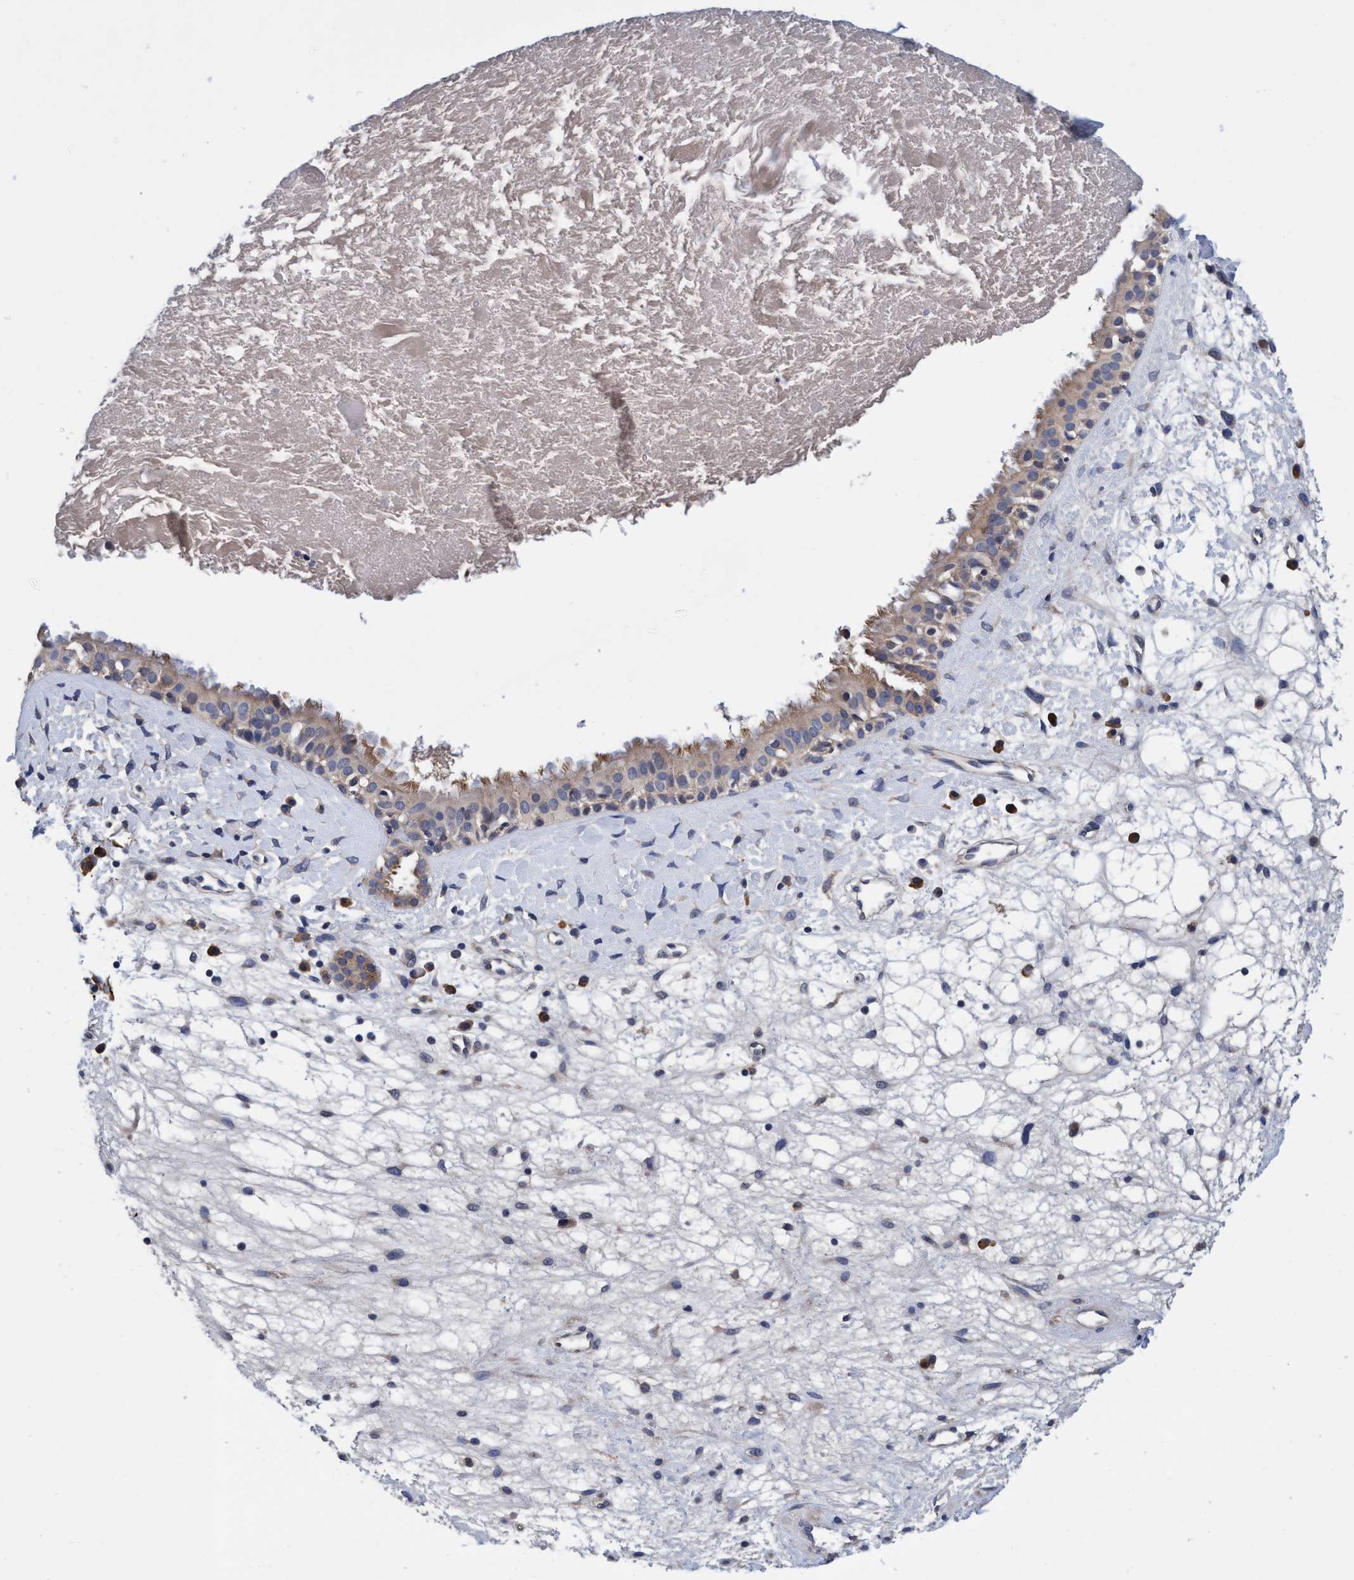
{"staining": {"intensity": "weak", "quantity": "25%-75%", "location": "cytoplasmic/membranous"}, "tissue": "nasopharynx", "cell_type": "Respiratory epithelial cells", "image_type": "normal", "snomed": [{"axis": "morphology", "description": "Normal tissue, NOS"}, {"axis": "topography", "description": "Nasopharynx"}], "caption": "Protein staining by immunohistochemistry (IHC) exhibits weak cytoplasmic/membranous staining in approximately 25%-75% of respiratory epithelial cells in normal nasopharynx.", "gene": "CALCOCO2", "patient": {"sex": "male", "age": 22}}